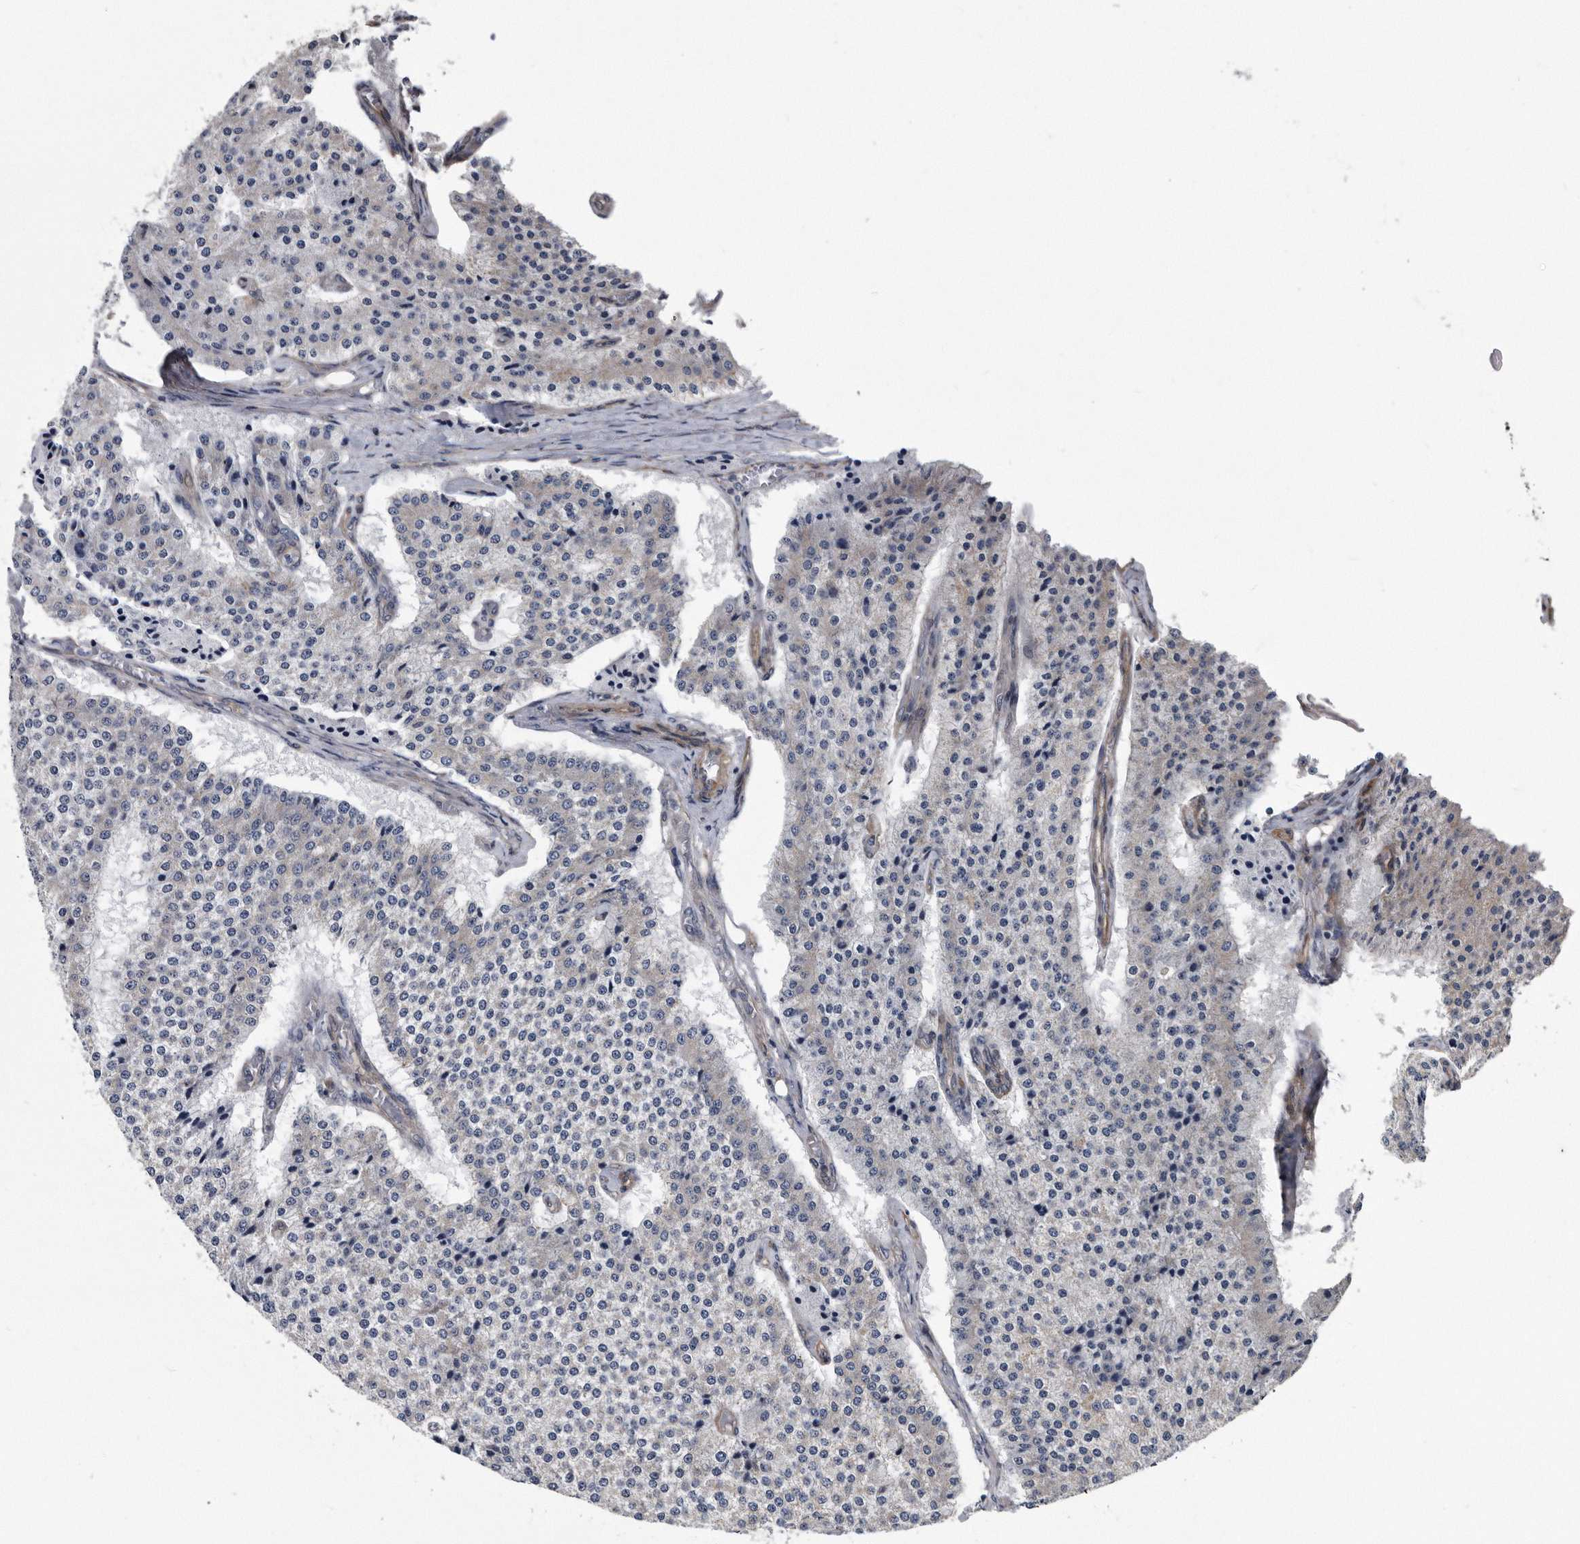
{"staining": {"intensity": "negative", "quantity": "none", "location": "none"}, "tissue": "carcinoid", "cell_type": "Tumor cells", "image_type": "cancer", "snomed": [{"axis": "morphology", "description": "Carcinoid, malignant, NOS"}, {"axis": "topography", "description": "Colon"}], "caption": "Immunohistochemistry of carcinoid displays no expression in tumor cells.", "gene": "ARMCX1", "patient": {"sex": "female", "age": 52}}